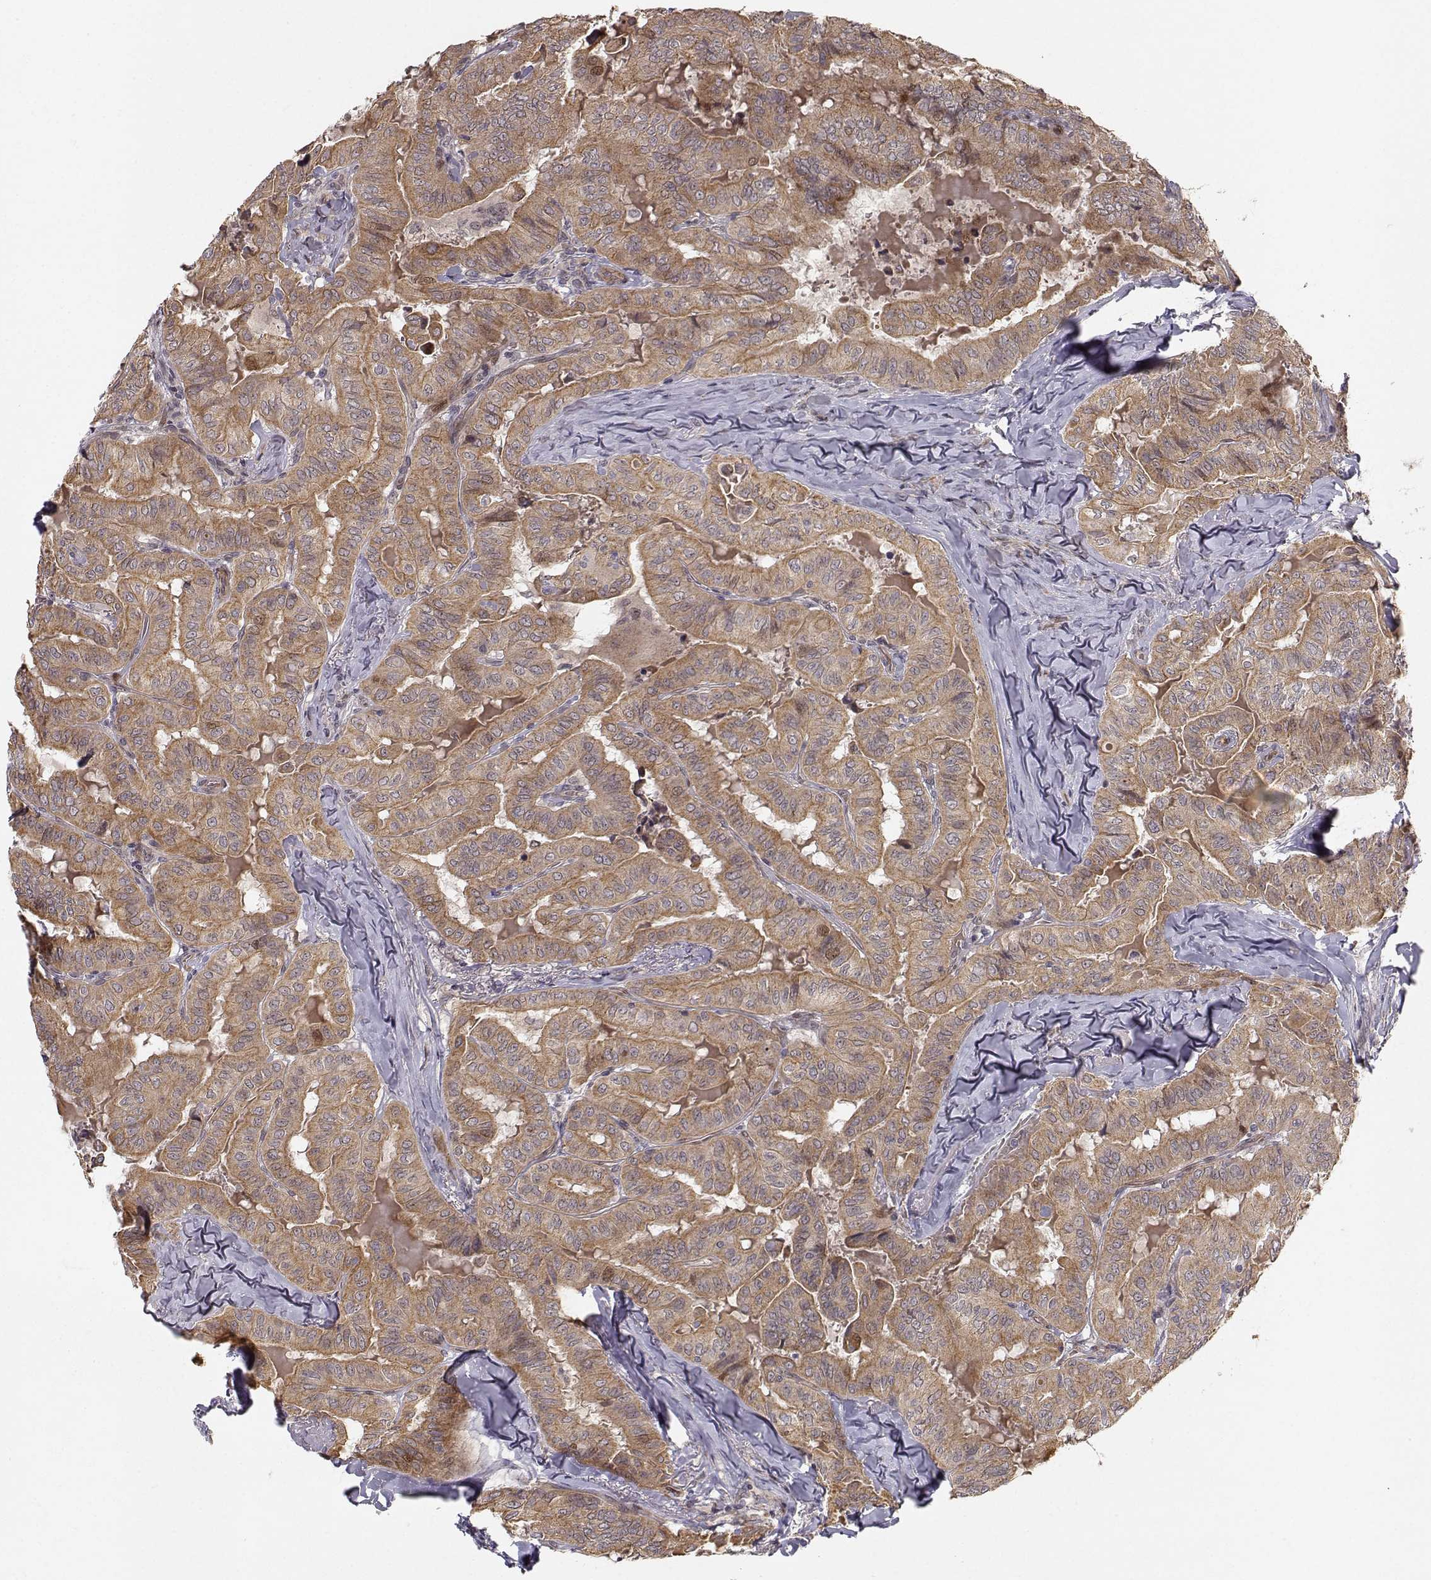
{"staining": {"intensity": "moderate", "quantity": "25%-75%", "location": "cytoplasmic/membranous"}, "tissue": "thyroid cancer", "cell_type": "Tumor cells", "image_type": "cancer", "snomed": [{"axis": "morphology", "description": "Papillary adenocarcinoma, NOS"}, {"axis": "topography", "description": "Thyroid gland"}], "caption": "Thyroid cancer tissue shows moderate cytoplasmic/membranous positivity in about 25%-75% of tumor cells, visualized by immunohistochemistry.", "gene": "APC", "patient": {"sex": "female", "age": 68}}